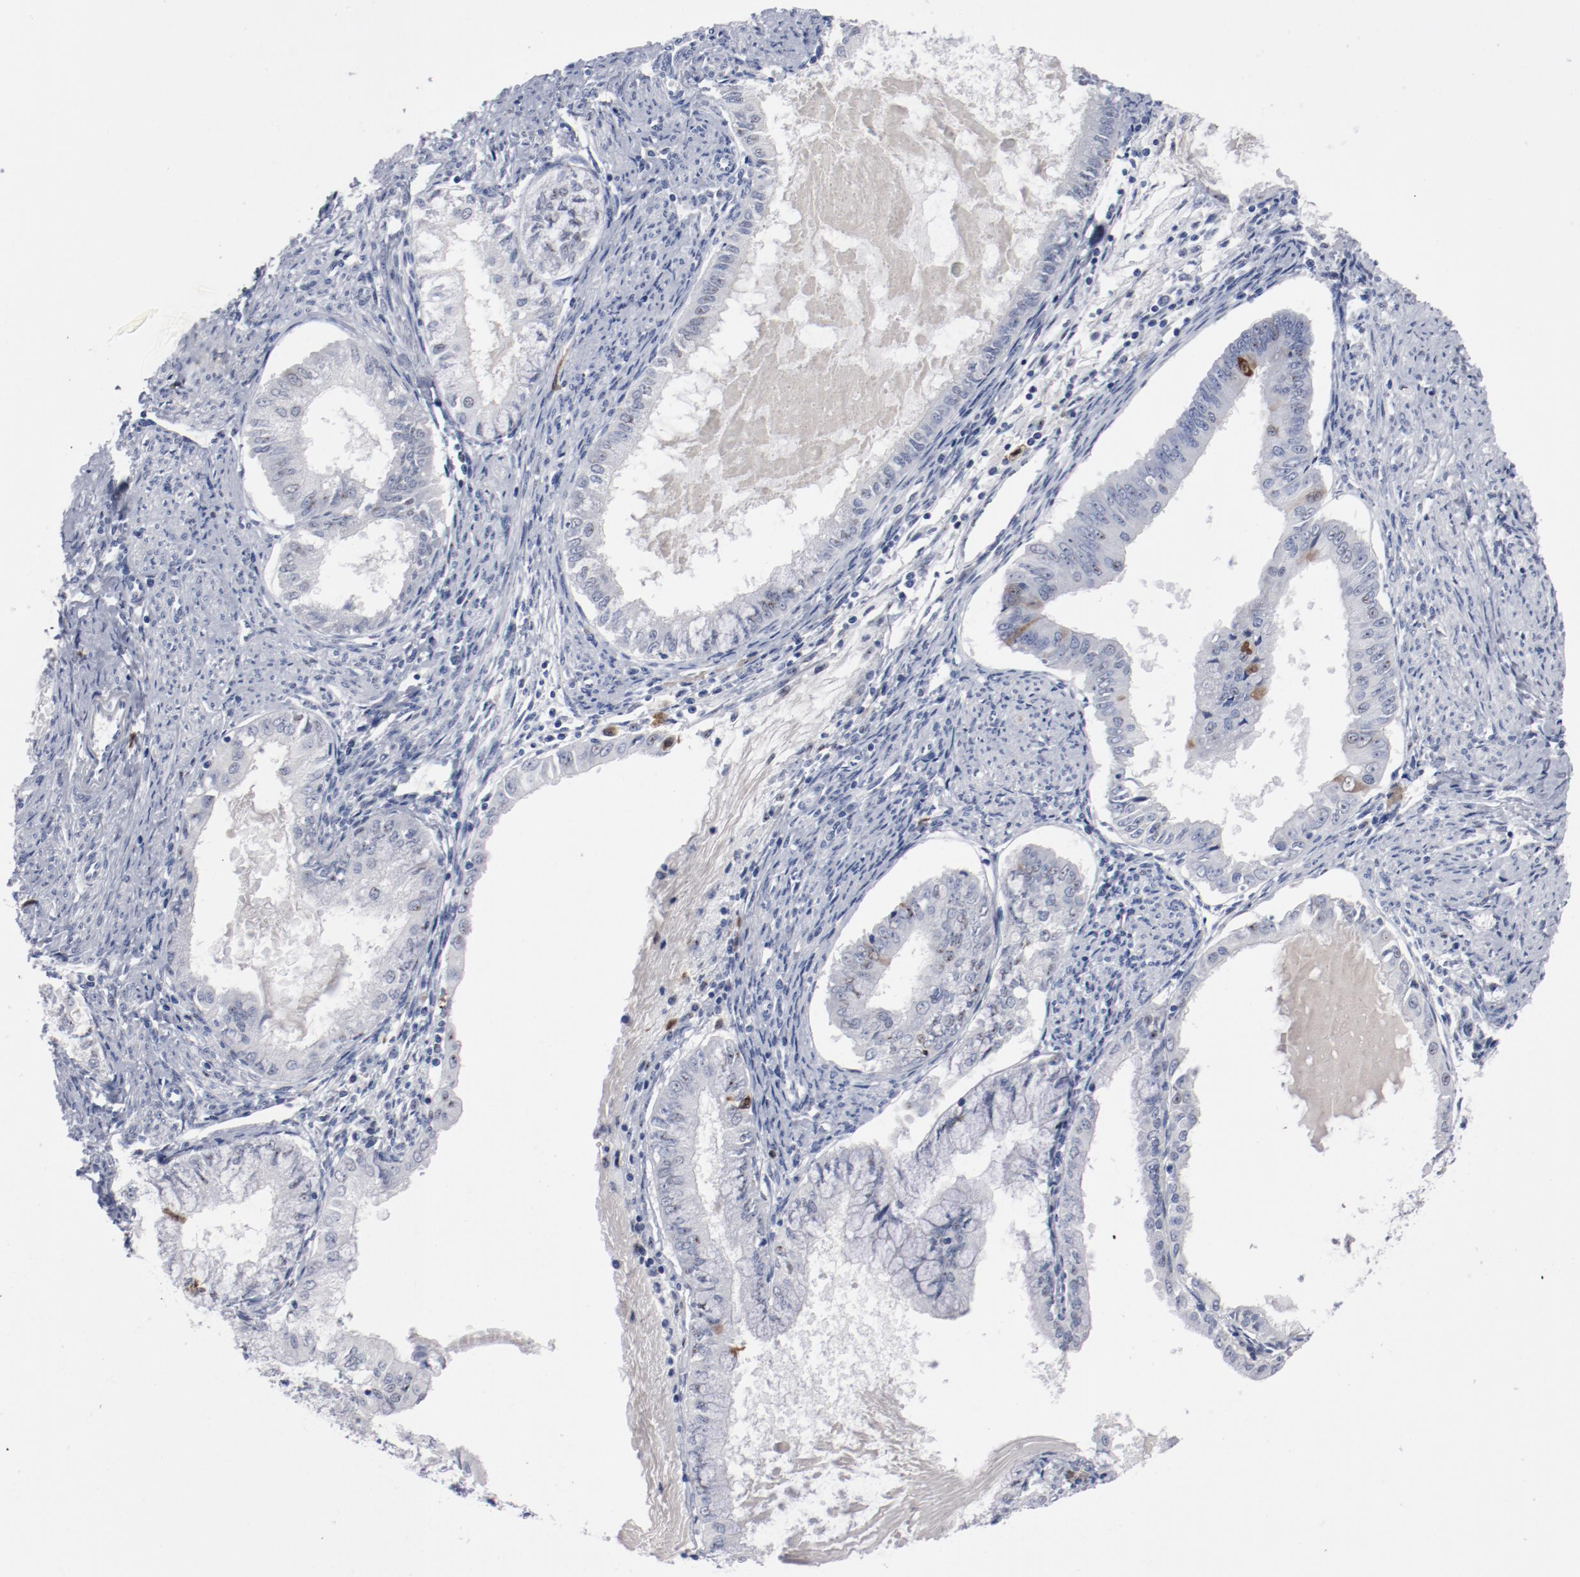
{"staining": {"intensity": "strong", "quantity": "<25%", "location": "cytoplasmic/membranous,nuclear"}, "tissue": "endometrial cancer", "cell_type": "Tumor cells", "image_type": "cancer", "snomed": [{"axis": "morphology", "description": "Adenocarcinoma, NOS"}, {"axis": "topography", "description": "Endometrium"}], "caption": "Immunohistochemical staining of endometrial cancer demonstrates medium levels of strong cytoplasmic/membranous and nuclear positivity in approximately <25% of tumor cells. The protein of interest is shown in brown color, while the nuclei are stained blue.", "gene": "CDC20", "patient": {"sex": "female", "age": 76}}